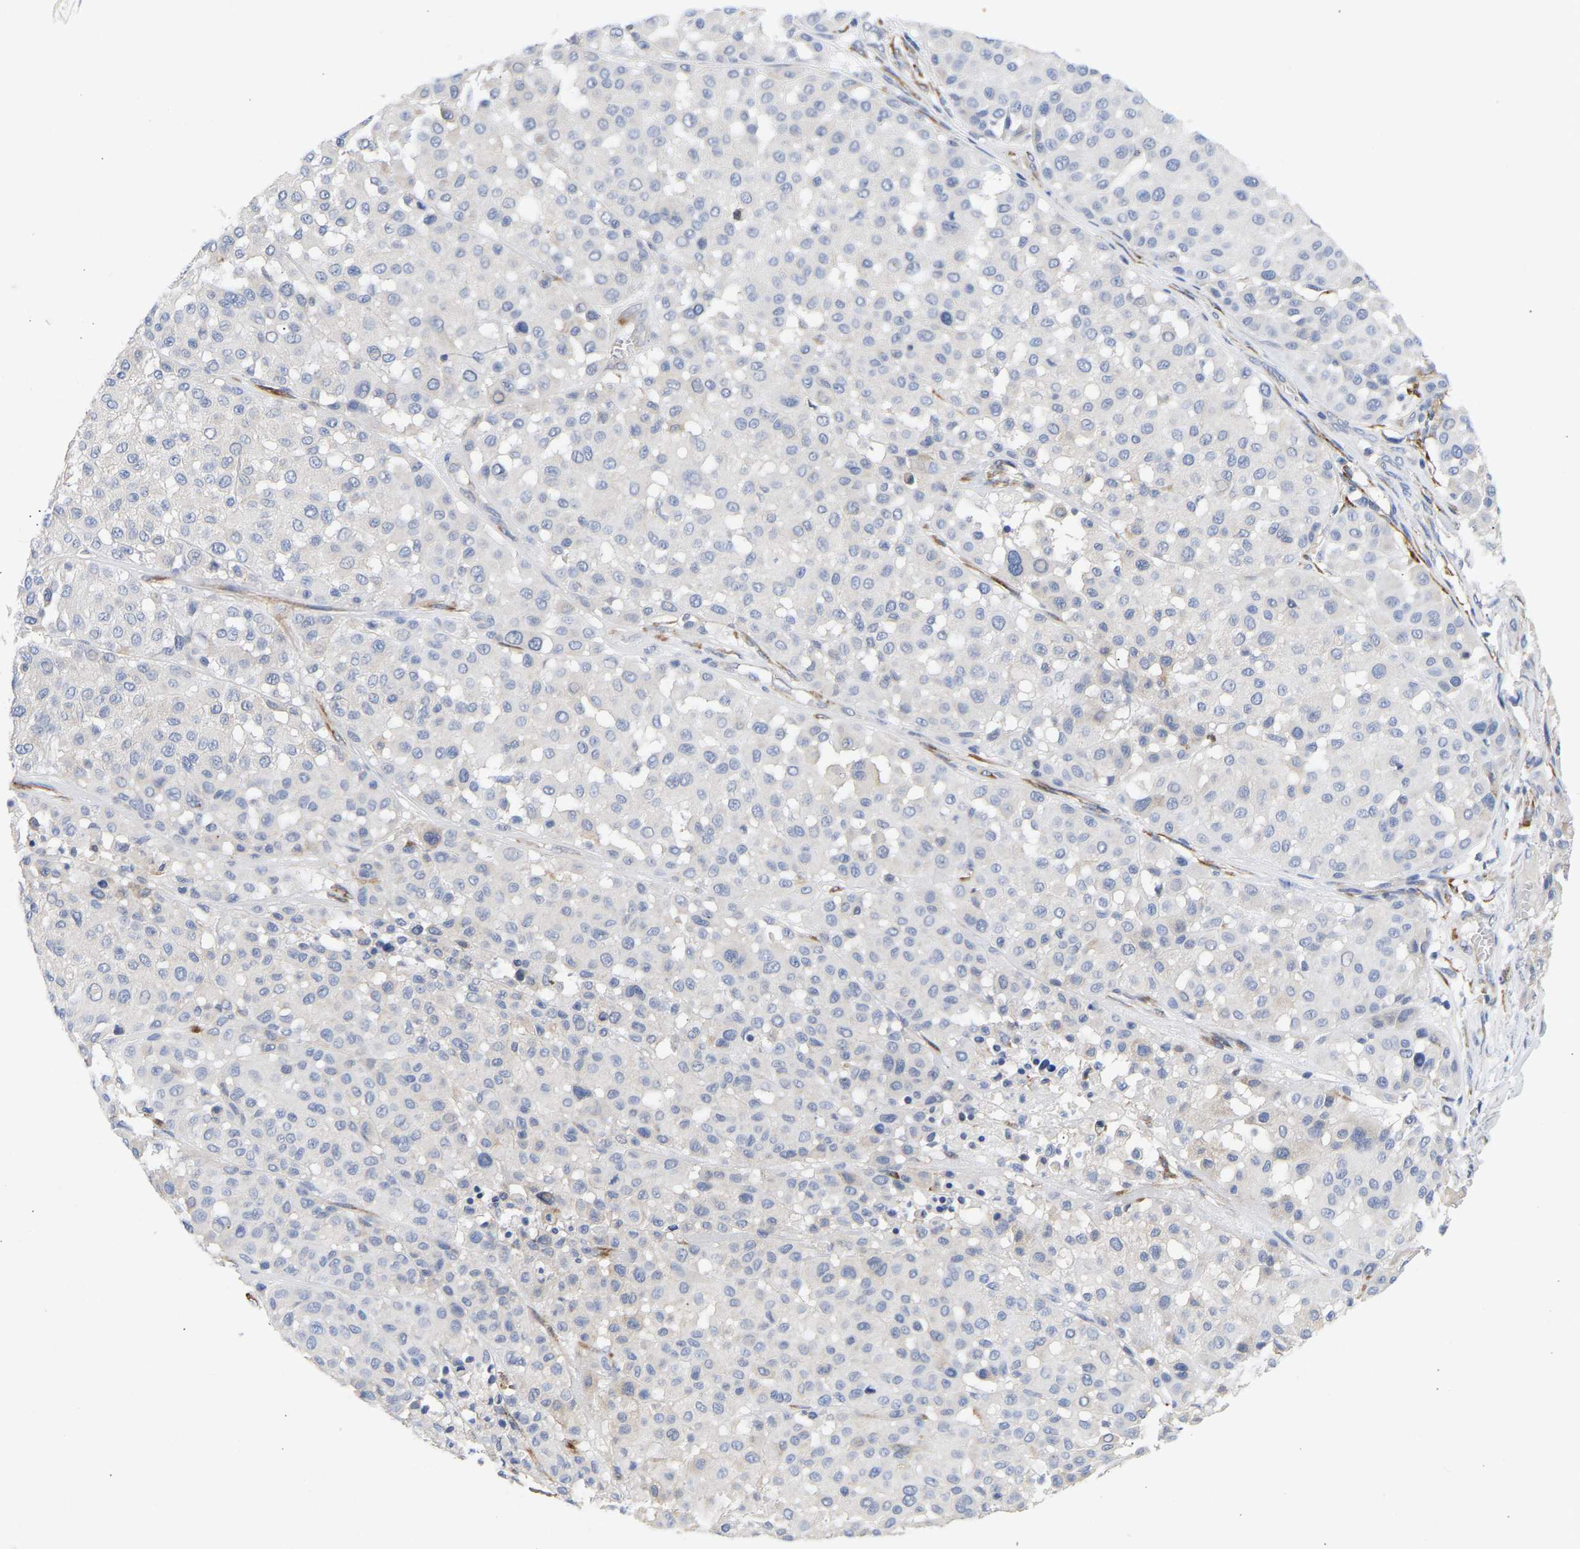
{"staining": {"intensity": "negative", "quantity": "none", "location": "none"}, "tissue": "melanoma", "cell_type": "Tumor cells", "image_type": "cancer", "snomed": [{"axis": "morphology", "description": "Malignant melanoma, Metastatic site"}, {"axis": "topography", "description": "Soft tissue"}], "caption": "Immunohistochemical staining of malignant melanoma (metastatic site) demonstrates no significant expression in tumor cells.", "gene": "SELENOM", "patient": {"sex": "male", "age": 41}}